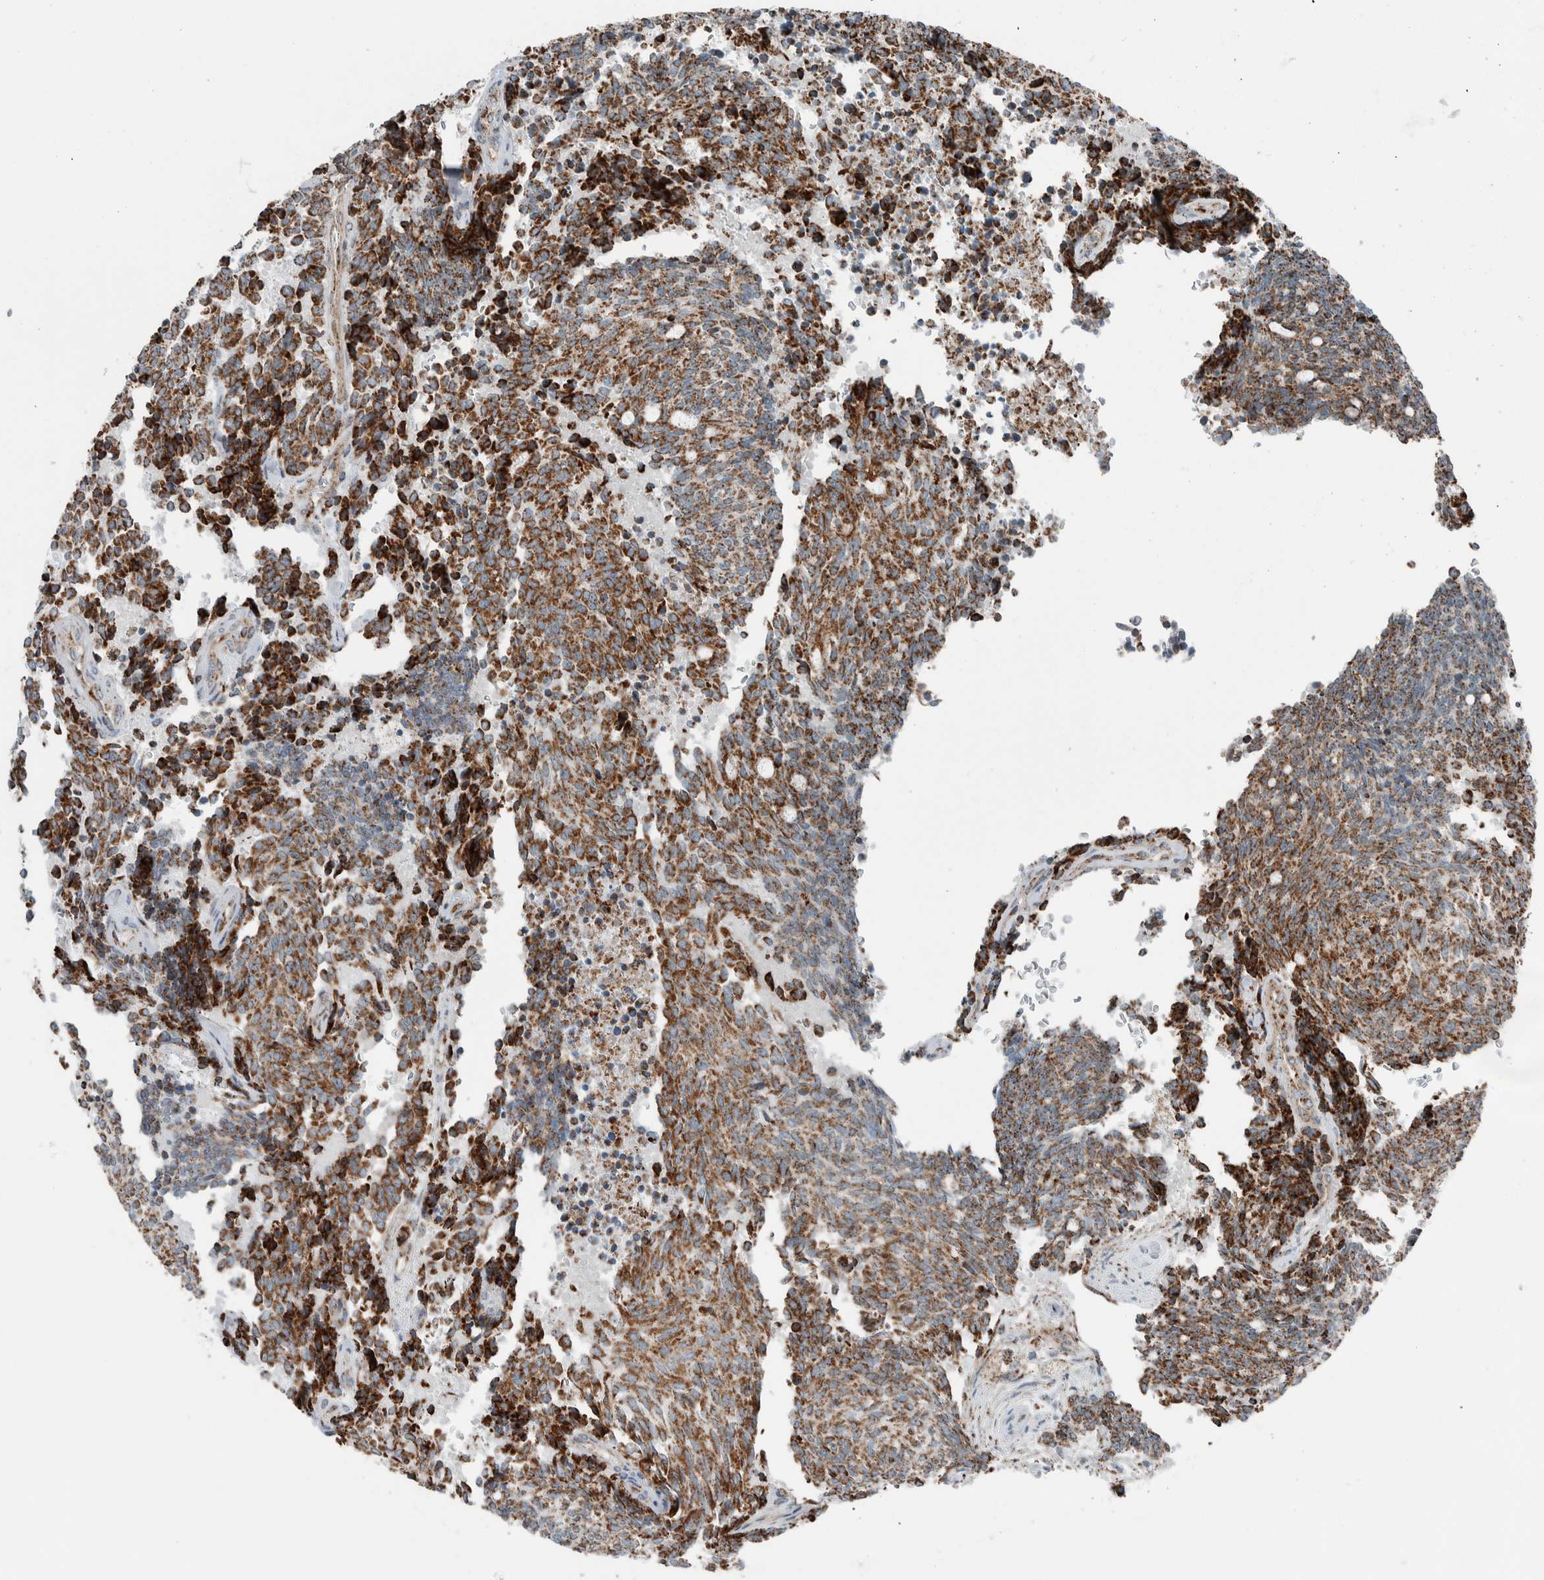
{"staining": {"intensity": "moderate", "quantity": ">75%", "location": "cytoplasmic/membranous"}, "tissue": "carcinoid", "cell_type": "Tumor cells", "image_type": "cancer", "snomed": [{"axis": "morphology", "description": "Carcinoid, malignant, NOS"}, {"axis": "topography", "description": "Pancreas"}], "caption": "Protein staining by immunohistochemistry (IHC) reveals moderate cytoplasmic/membranous staining in about >75% of tumor cells in carcinoid. The staining was performed using DAB to visualize the protein expression in brown, while the nuclei were stained in blue with hematoxylin (Magnification: 20x).", "gene": "CNTROB", "patient": {"sex": "female", "age": 54}}